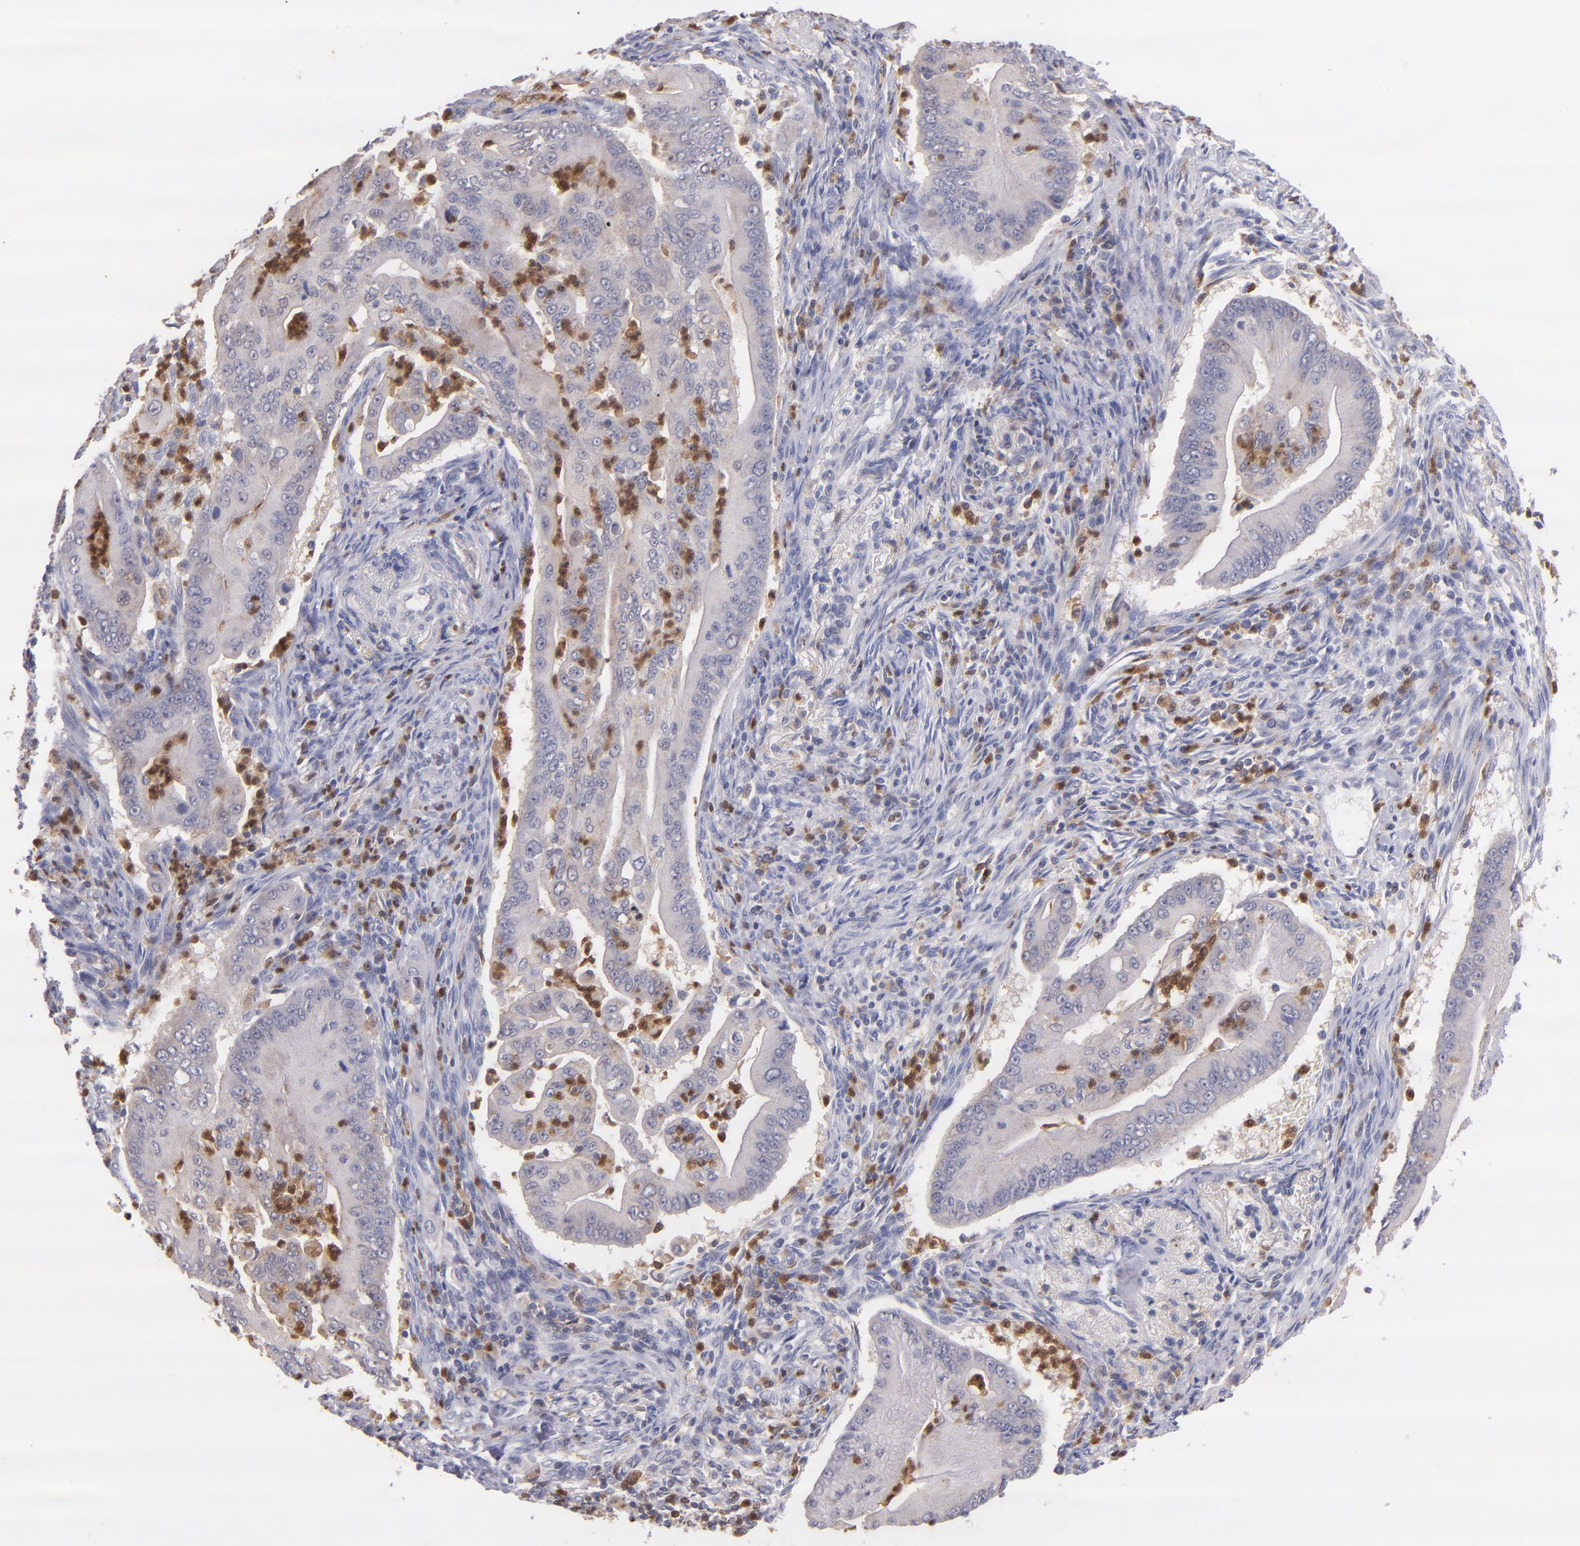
{"staining": {"intensity": "negative", "quantity": "none", "location": "none"}, "tissue": "pancreatic cancer", "cell_type": "Tumor cells", "image_type": "cancer", "snomed": [{"axis": "morphology", "description": "Adenocarcinoma, NOS"}, {"axis": "topography", "description": "Pancreas"}], "caption": "This histopathology image is of pancreatic adenocarcinoma stained with immunohistochemistry to label a protein in brown with the nuclei are counter-stained blue. There is no staining in tumor cells. The staining is performed using DAB brown chromogen with nuclei counter-stained in using hematoxylin.", "gene": "PRKCD", "patient": {"sex": "male", "age": 62}}